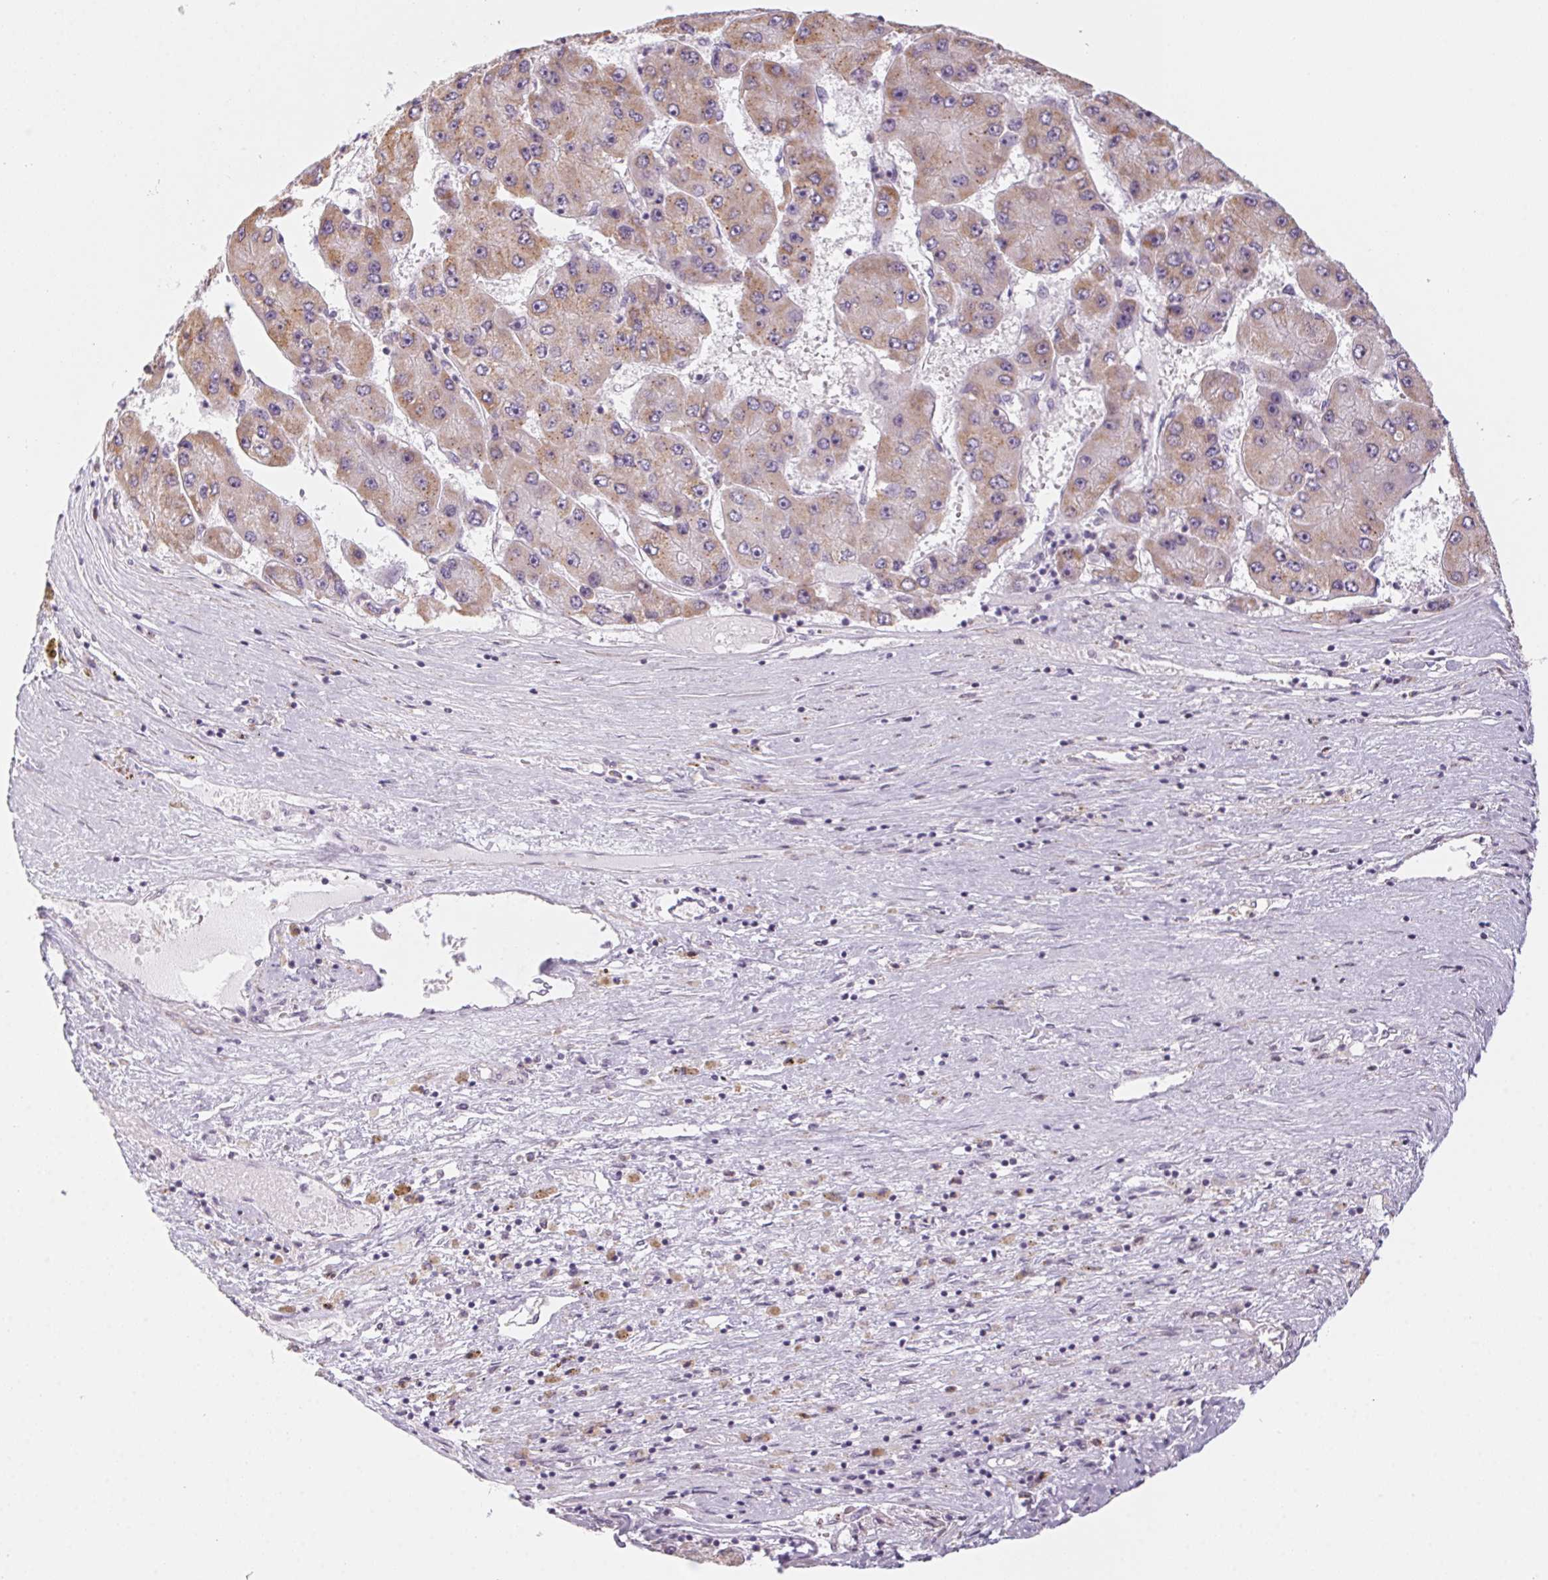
{"staining": {"intensity": "weak", "quantity": "25%-75%", "location": "cytoplasmic/membranous"}, "tissue": "liver cancer", "cell_type": "Tumor cells", "image_type": "cancer", "snomed": [{"axis": "morphology", "description": "Carcinoma, Hepatocellular, NOS"}, {"axis": "topography", "description": "Liver"}], "caption": "Liver hepatocellular carcinoma was stained to show a protein in brown. There is low levels of weak cytoplasmic/membranous positivity in about 25%-75% of tumor cells. The staining was performed using DAB (3,3'-diaminobenzidine), with brown indicating positive protein expression. Nuclei are stained blue with hematoxylin.", "gene": "PRPH", "patient": {"sex": "female", "age": 61}}